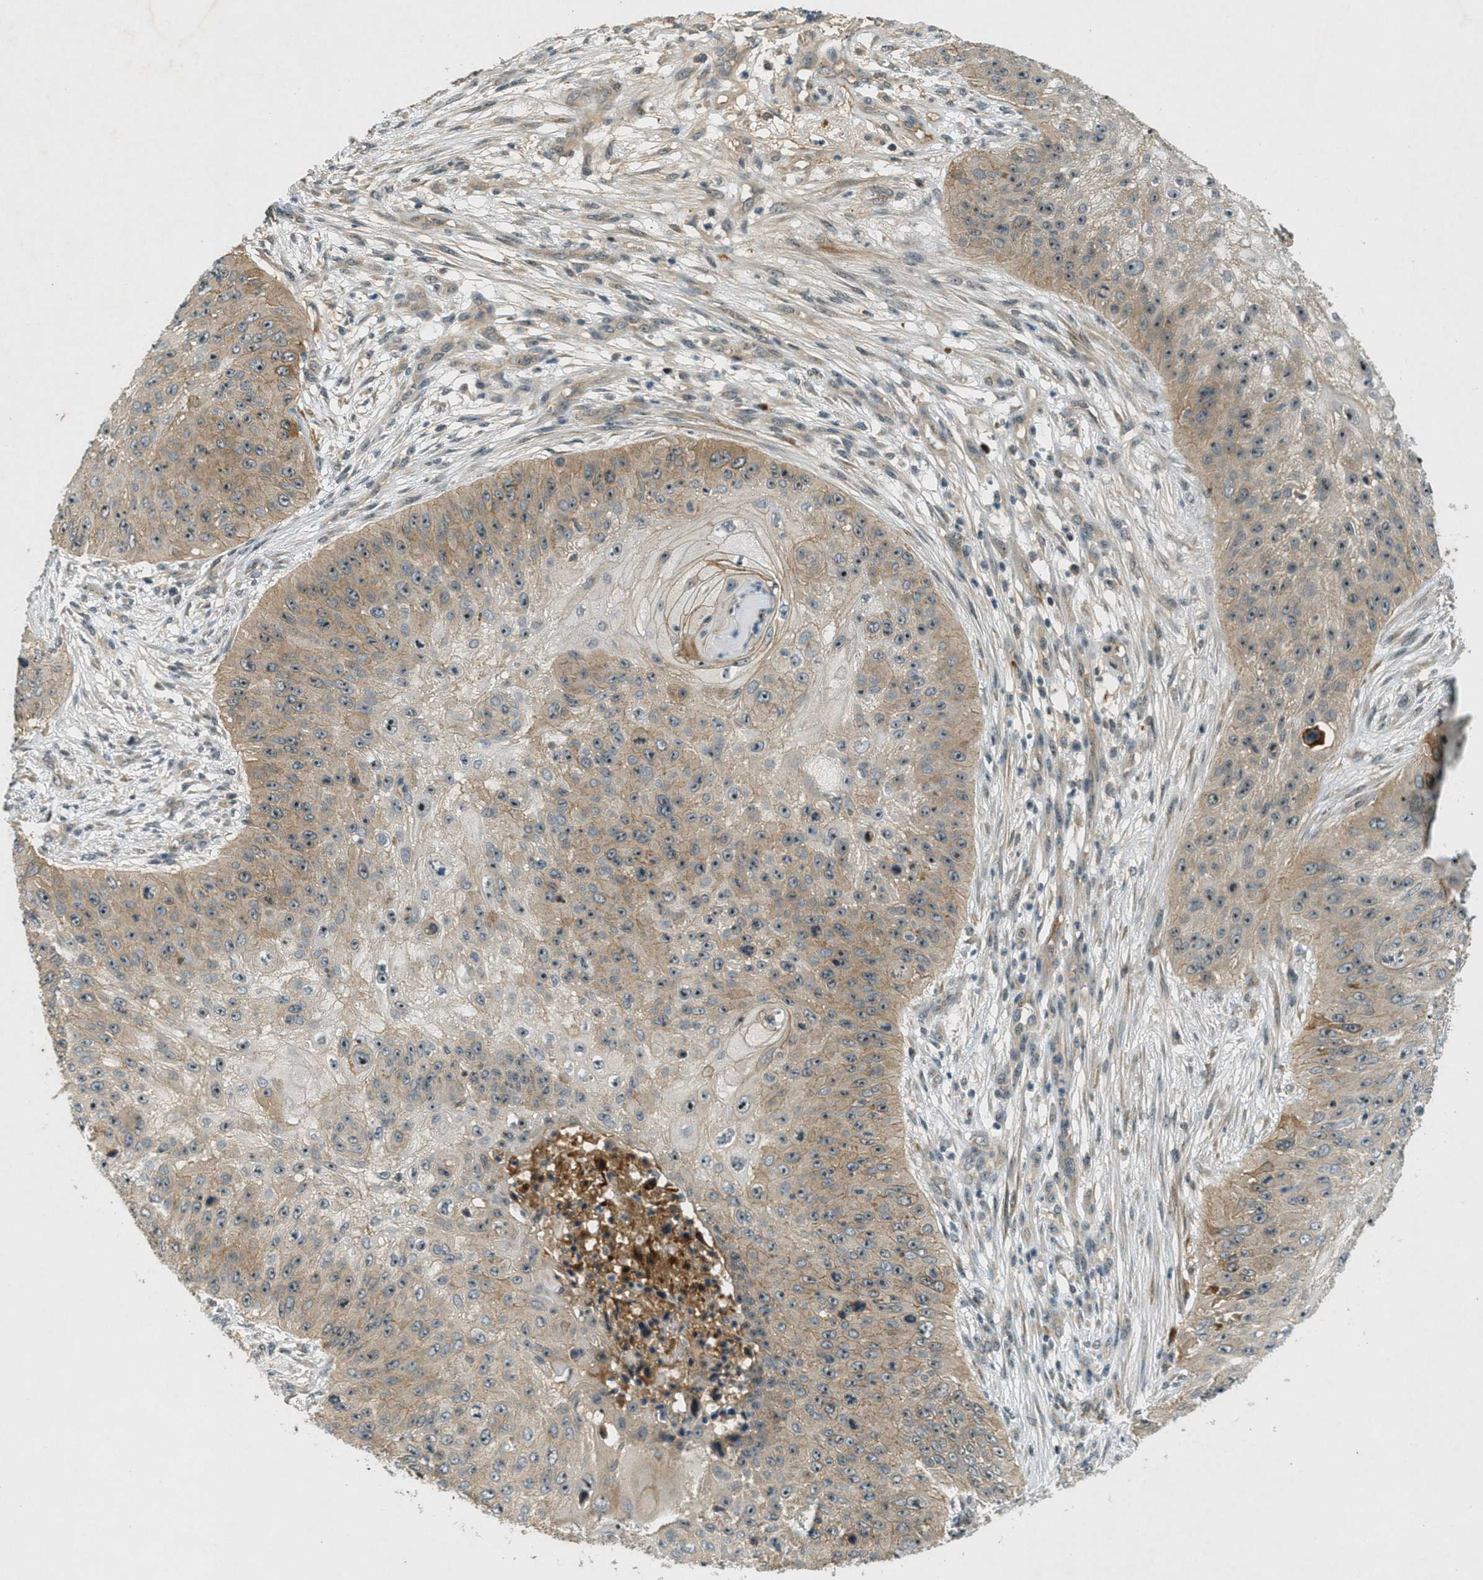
{"staining": {"intensity": "weak", "quantity": ">75%", "location": "cytoplasmic/membranous,nuclear"}, "tissue": "skin cancer", "cell_type": "Tumor cells", "image_type": "cancer", "snomed": [{"axis": "morphology", "description": "Squamous cell carcinoma, NOS"}, {"axis": "topography", "description": "Skin"}], "caption": "Squamous cell carcinoma (skin) stained with a protein marker exhibits weak staining in tumor cells.", "gene": "STK11", "patient": {"sex": "female", "age": 80}}